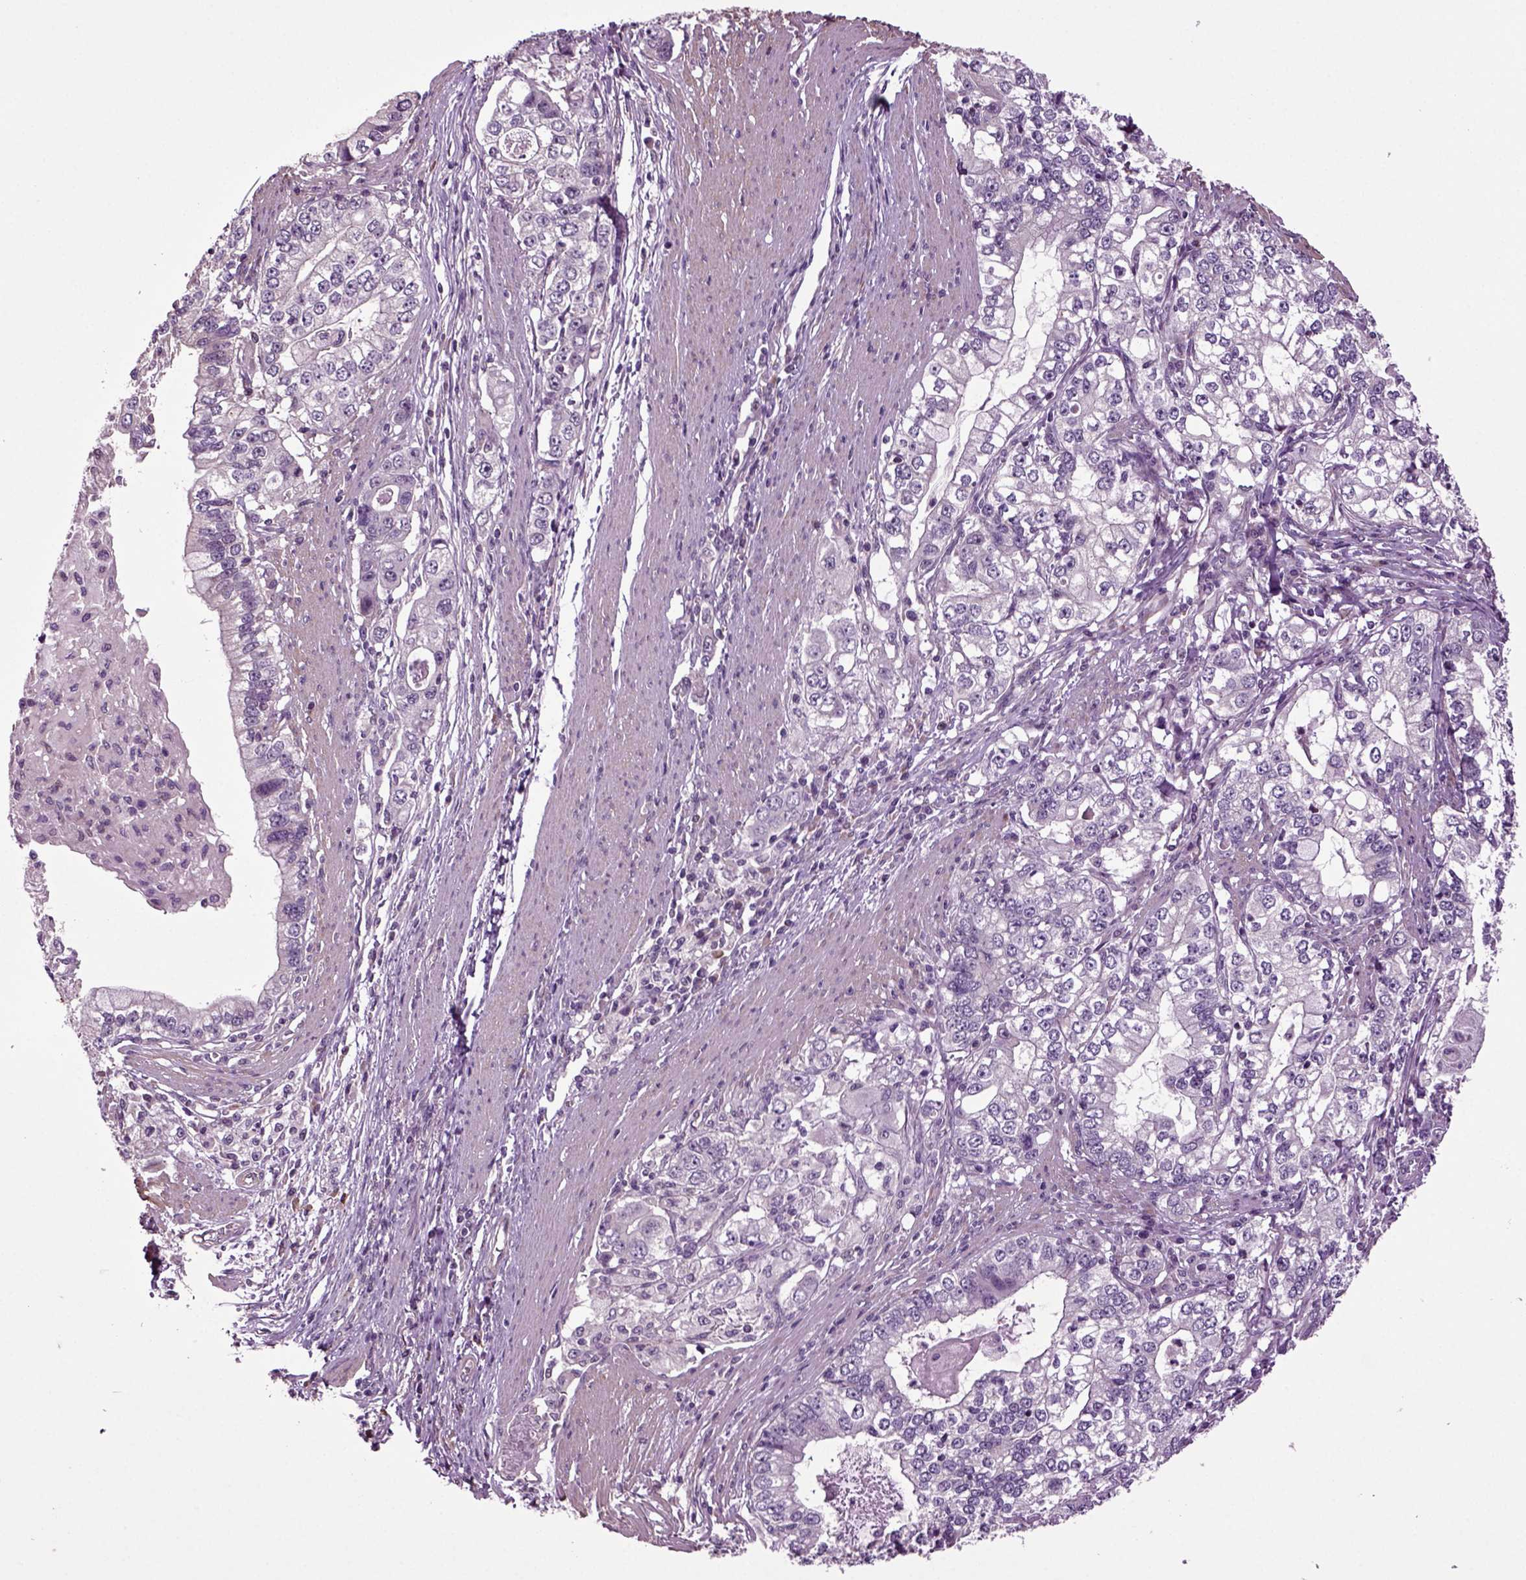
{"staining": {"intensity": "negative", "quantity": "none", "location": "none"}, "tissue": "stomach cancer", "cell_type": "Tumor cells", "image_type": "cancer", "snomed": [{"axis": "morphology", "description": "Adenocarcinoma, NOS"}, {"axis": "topography", "description": "Stomach, lower"}], "caption": "Immunohistochemical staining of human stomach adenocarcinoma shows no significant expression in tumor cells. Brightfield microscopy of IHC stained with DAB (brown) and hematoxylin (blue), captured at high magnification.", "gene": "HAGHL", "patient": {"sex": "female", "age": 72}}